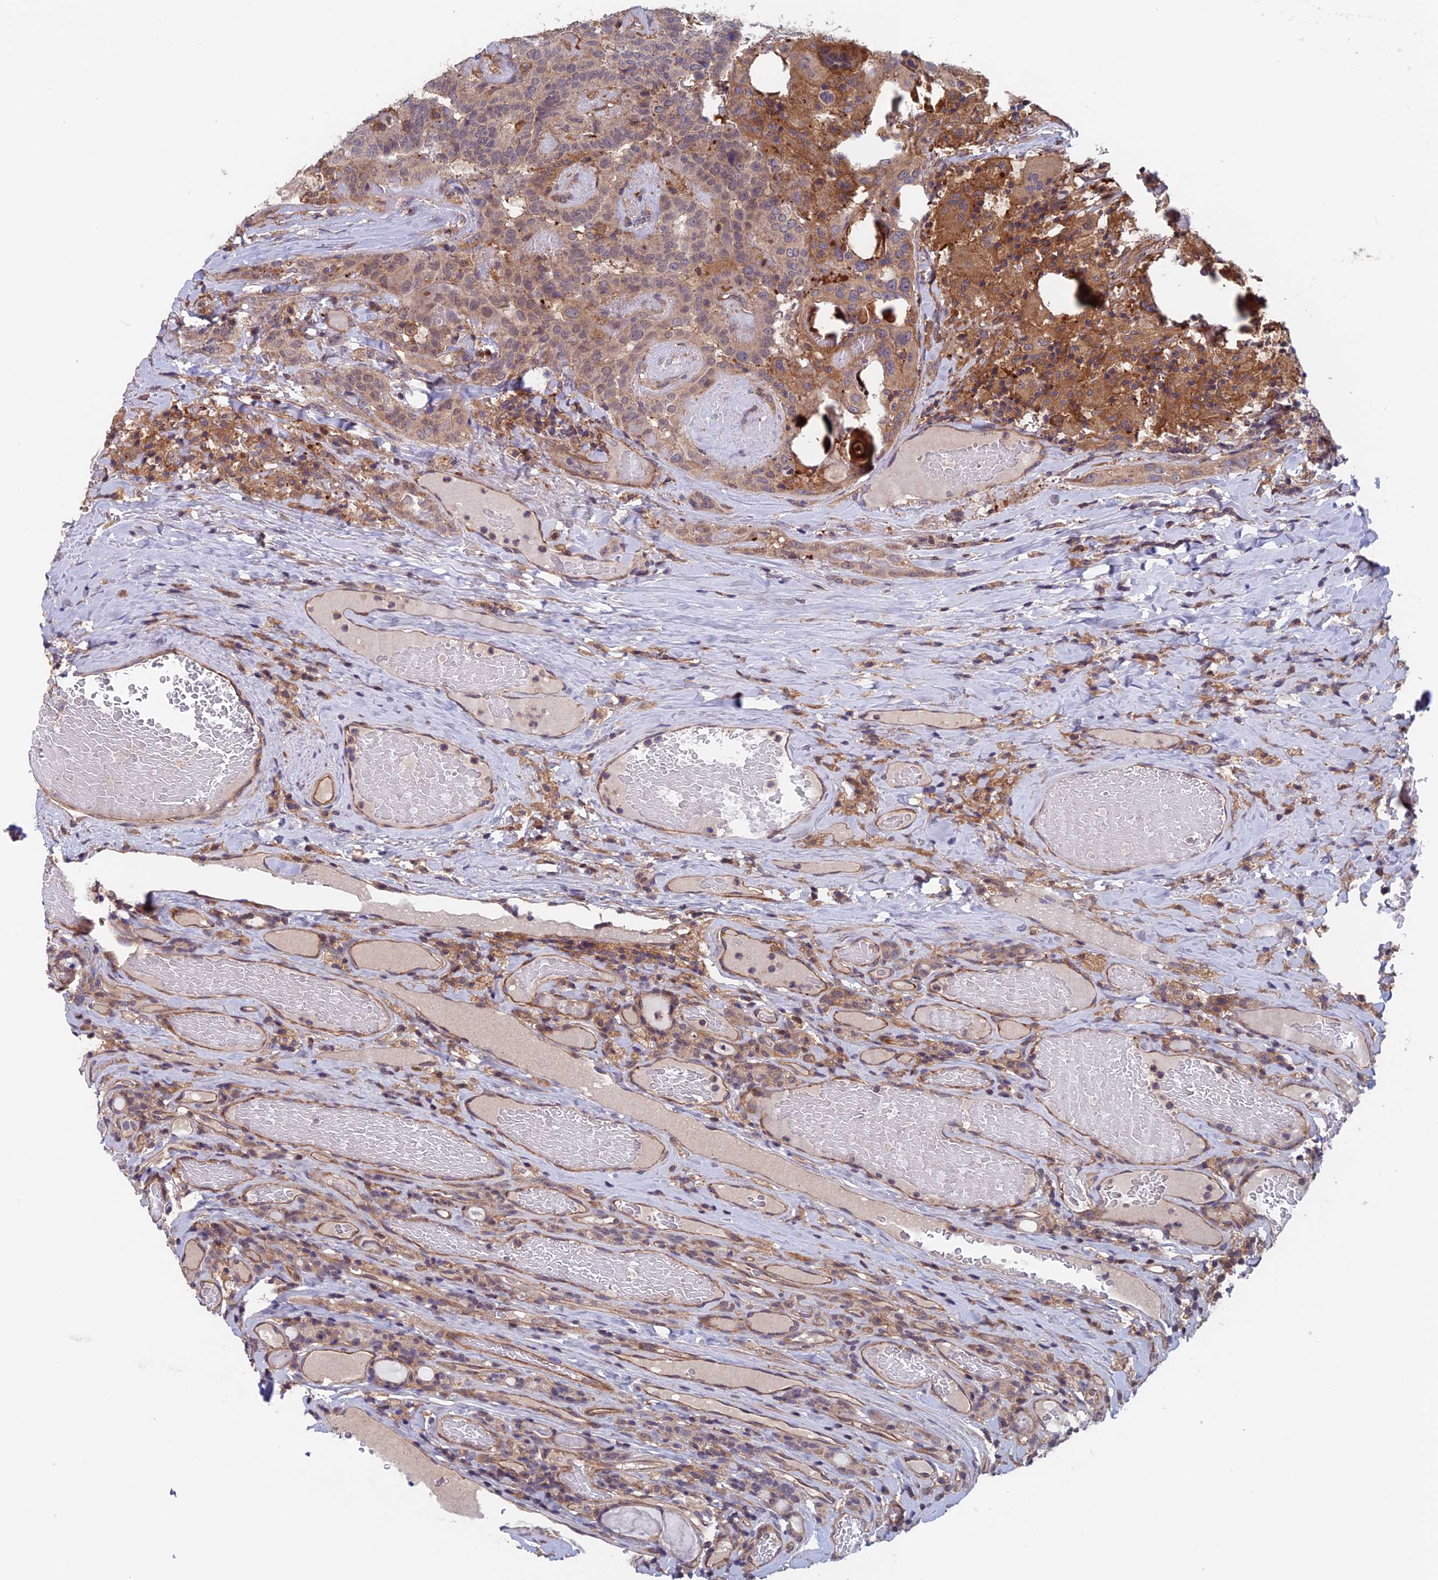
{"staining": {"intensity": "moderate", "quantity": ">75%", "location": "cytoplasmic/membranous"}, "tissue": "thyroid cancer", "cell_type": "Tumor cells", "image_type": "cancer", "snomed": [{"axis": "morphology", "description": "Papillary adenocarcinoma, NOS"}, {"axis": "topography", "description": "Thyroid gland"}], "caption": "Protein staining of thyroid cancer tissue reveals moderate cytoplasmic/membranous staining in approximately >75% of tumor cells.", "gene": "NUDT16L1", "patient": {"sex": "female", "age": 72}}